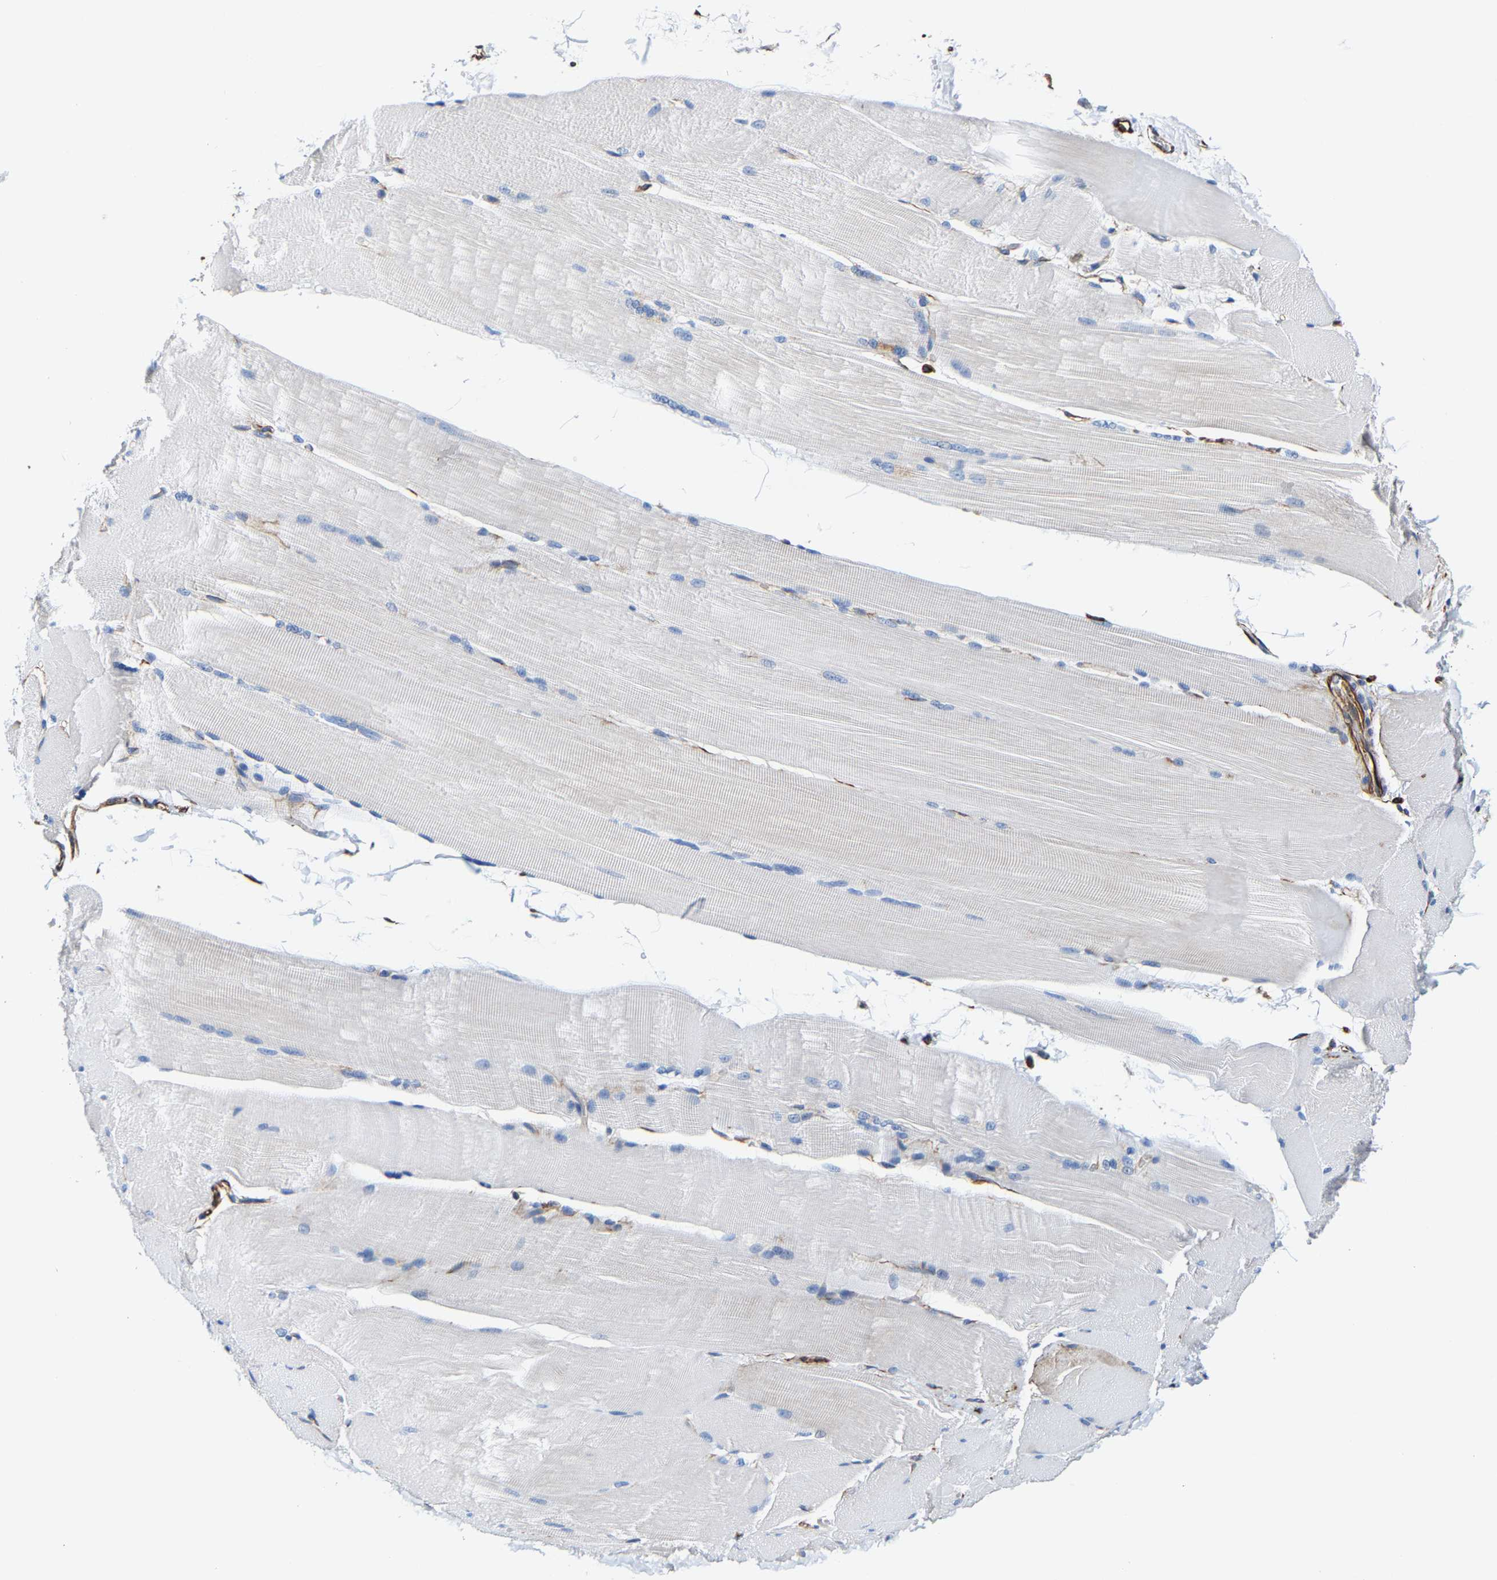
{"staining": {"intensity": "negative", "quantity": "none", "location": "none"}, "tissue": "skeletal muscle", "cell_type": "Myocytes", "image_type": "normal", "snomed": [{"axis": "morphology", "description": "Normal tissue, NOS"}, {"axis": "topography", "description": "Skin"}, {"axis": "topography", "description": "Skeletal muscle"}], "caption": "The micrograph demonstrates no staining of myocytes in benign skeletal muscle. (DAB (3,3'-diaminobenzidine) immunohistochemistry (IHC) visualized using brightfield microscopy, high magnification).", "gene": "MMEL1", "patient": {"sex": "male", "age": 83}}